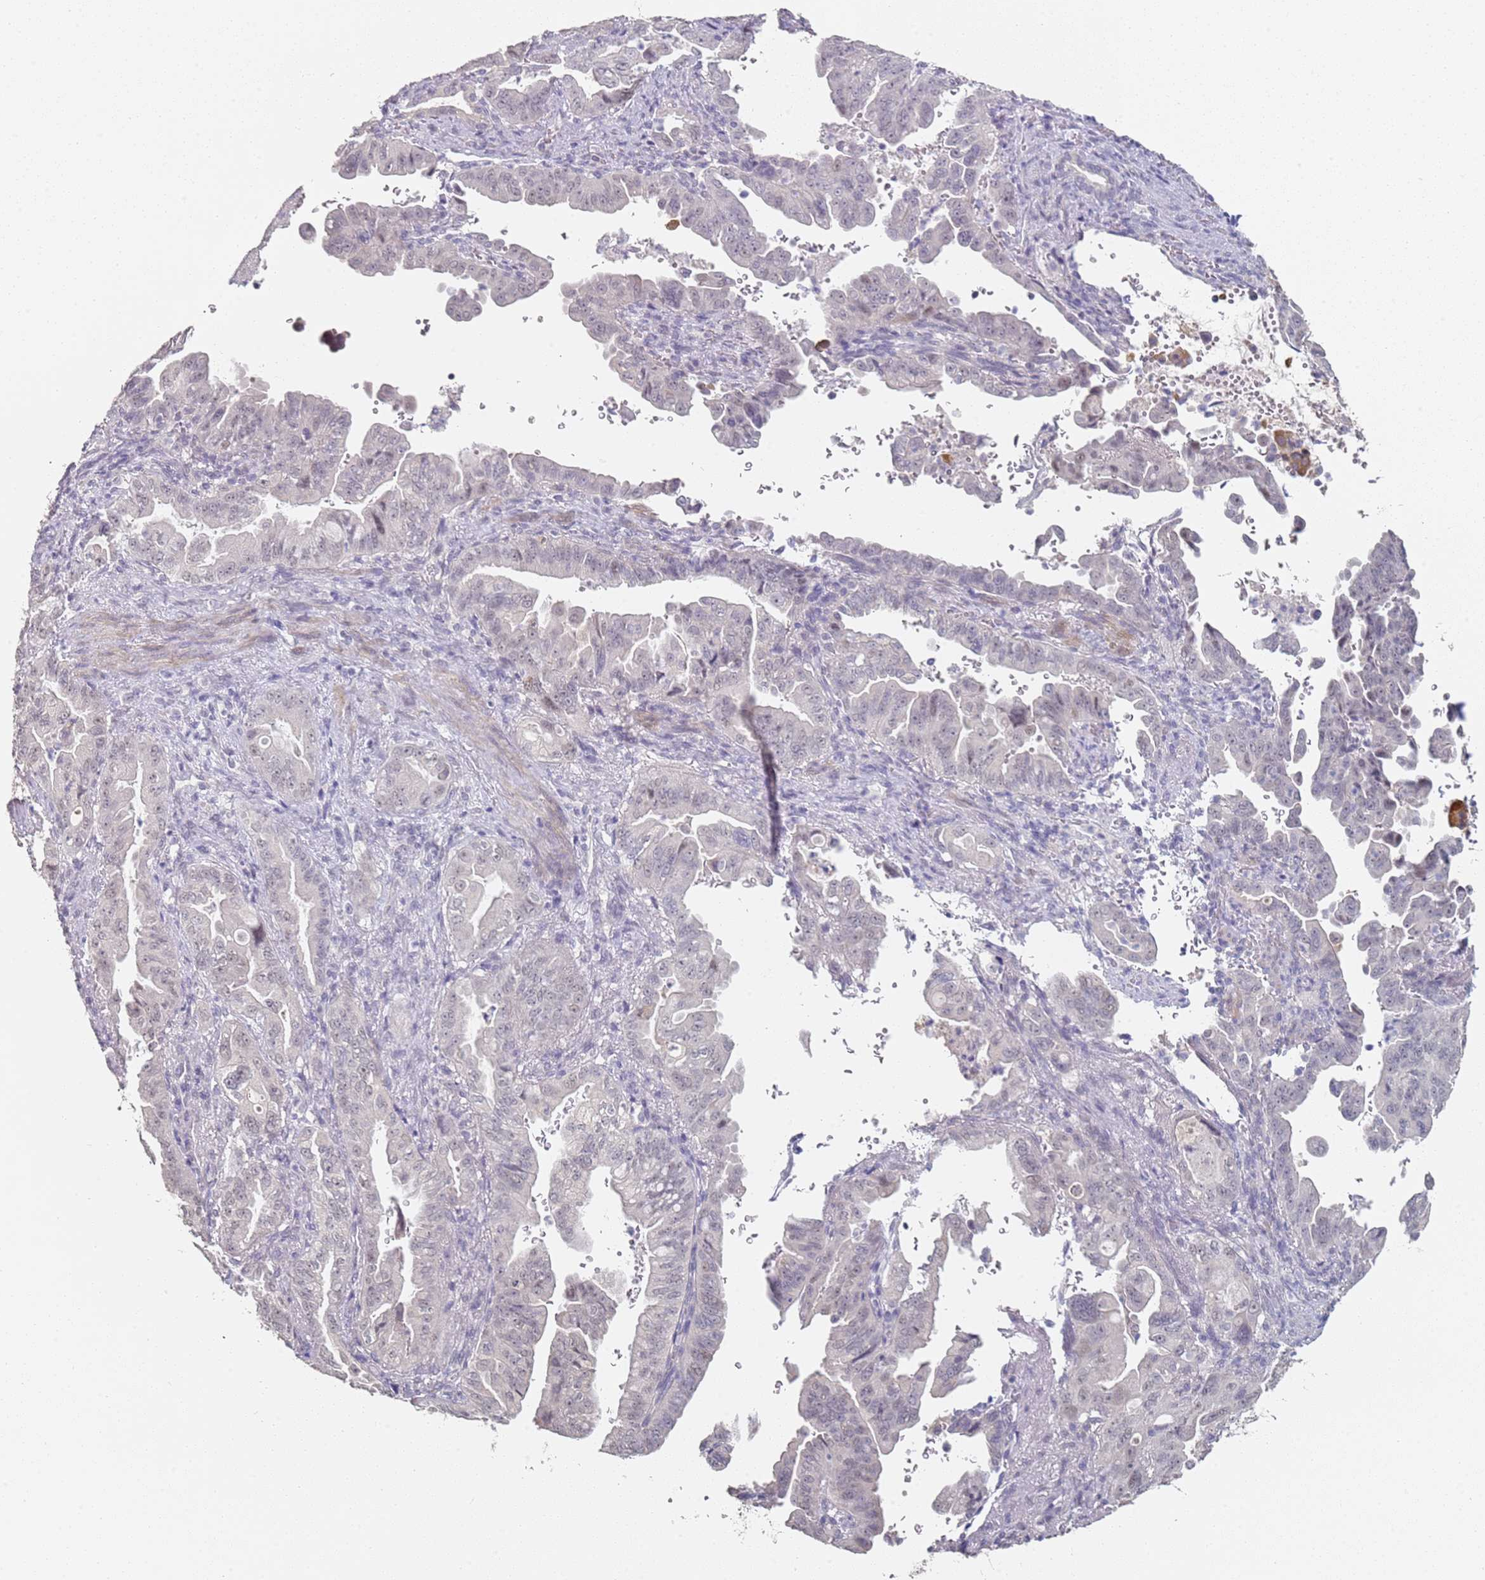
{"staining": {"intensity": "weak", "quantity": "<25%", "location": "nuclear"}, "tissue": "pancreatic cancer", "cell_type": "Tumor cells", "image_type": "cancer", "snomed": [{"axis": "morphology", "description": "Adenocarcinoma, NOS"}, {"axis": "topography", "description": "Pancreas"}], "caption": "The photomicrograph demonstrates no staining of tumor cells in pancreatic cancer (adenocarcinoma). Nuclei are stained in blue.", "gene": "DNAH11", "patient": {"sex": "male", "age": 70}}